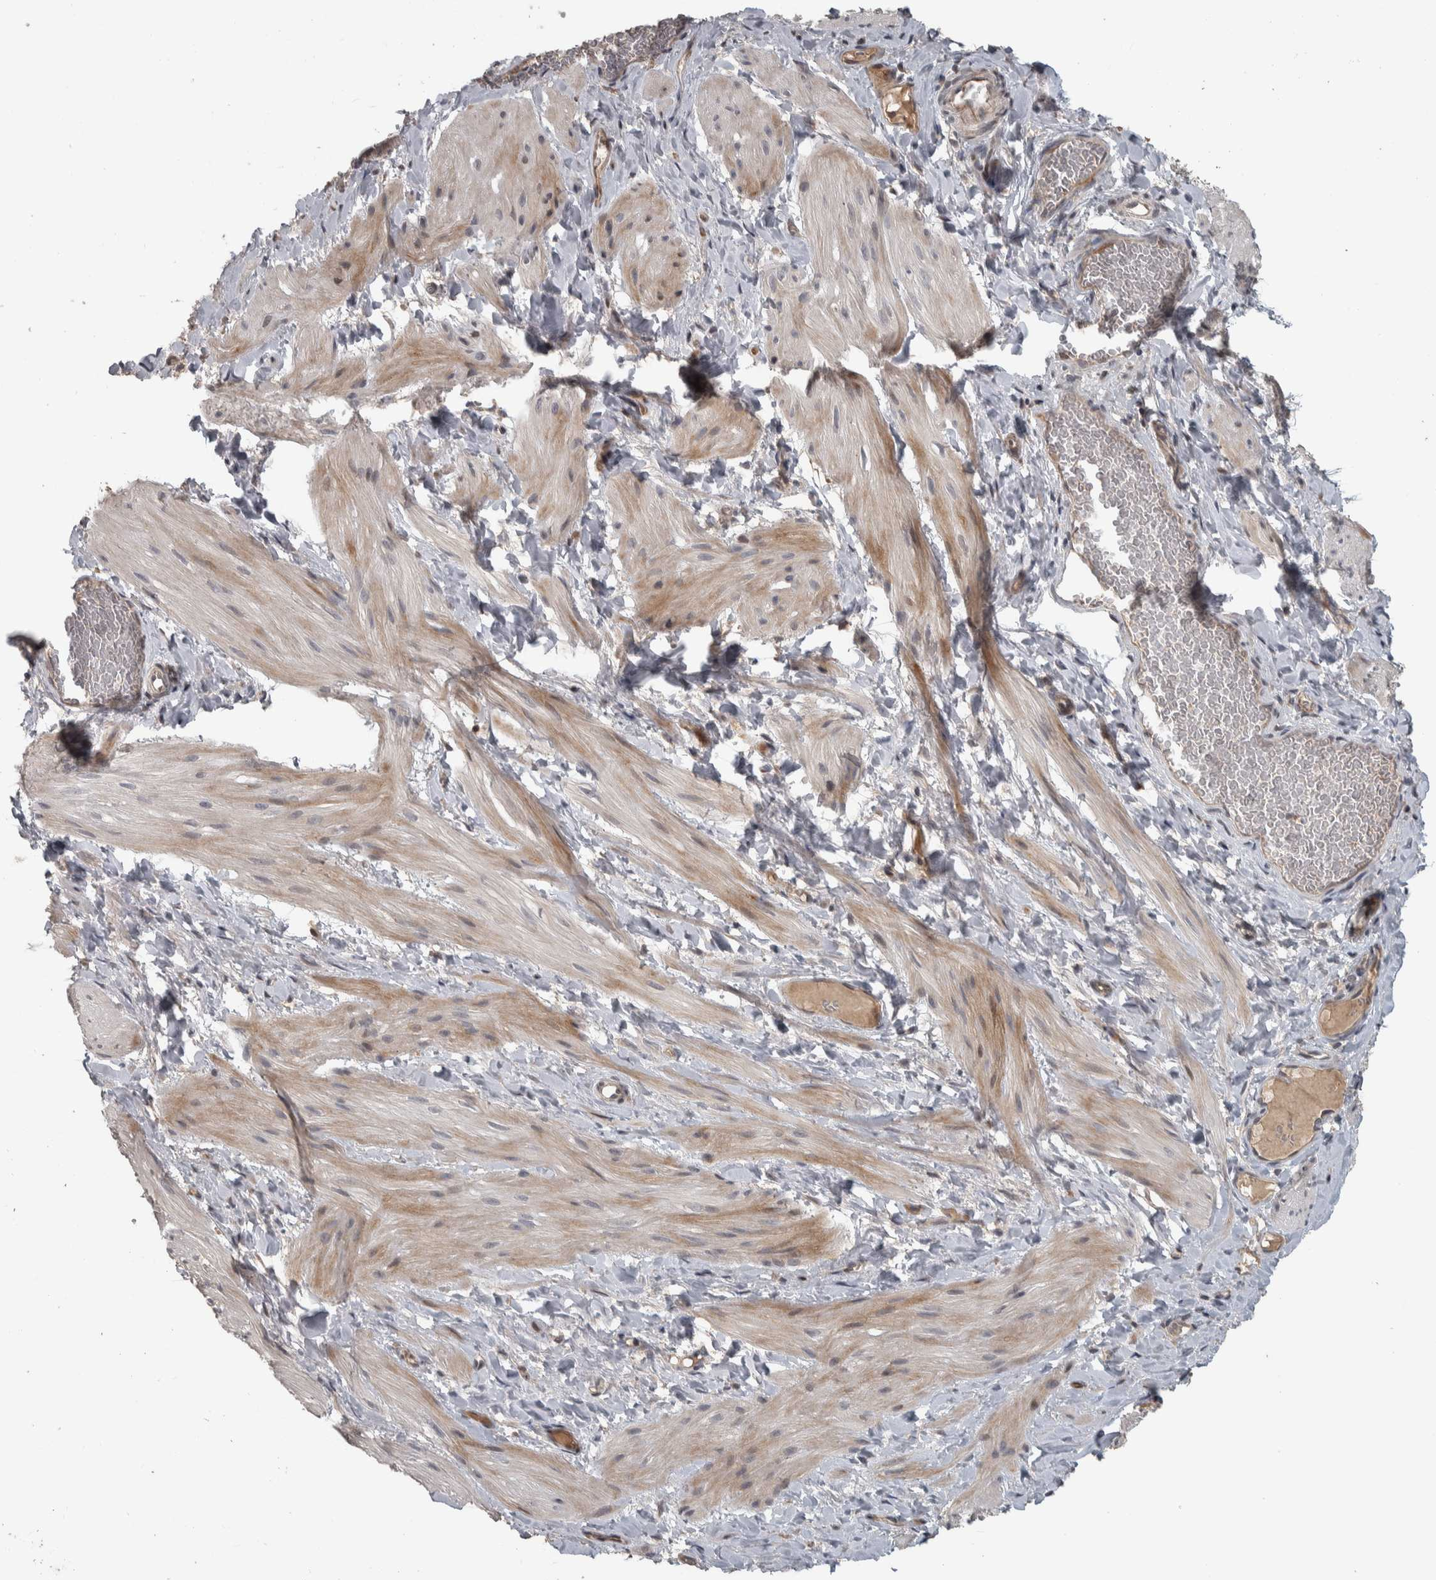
{"staining": {"intensity": "moderate", "quantity": "25%-75%", "location": "cytoplasmic/membranous"}, "tissue": "smooth muscle", "cell_type": "Smooth muscle cells", "image_type": "normal", "snomed": [{"axis": "morphology", "description": "Normal tissue, NOS"}, {"axis": "topography", "description": "Smooth muscle"}], "caption": "Immunohistochemical staining of unremarkable human smooth muscle exhibits moderate cytoplasmic/membranous protein staining in approximately 25%-75% of smooth muscle cells. (IHC, brightfield microscopy, high magnification).", "gene": "ERAL1", "patient": {"sex": "male", "age": 16}}